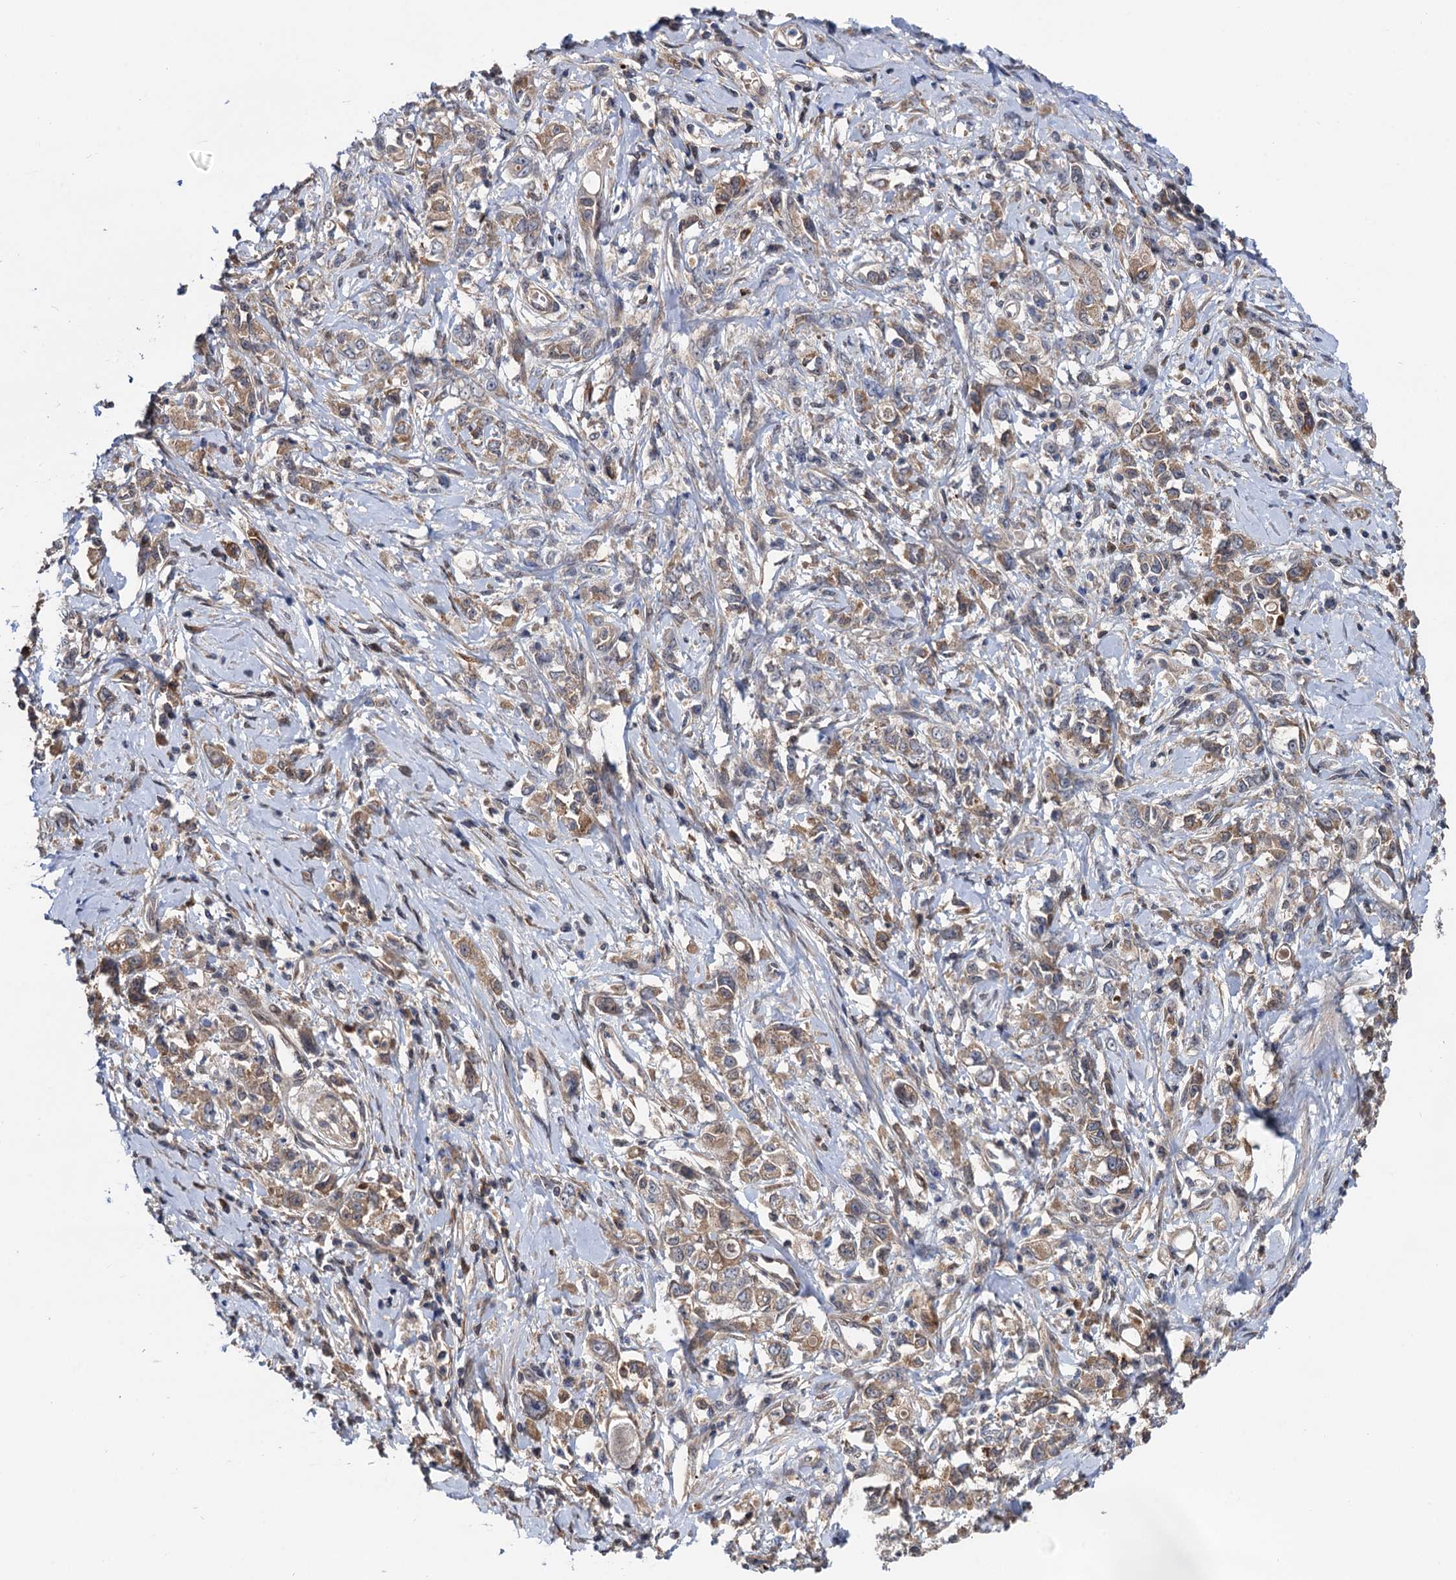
{"staining": {"intensity": "weak", "quantity": ">75%", "location": "cytoplasmic/membranous"}, "tissue": "stomach cancer", "cell_type": "Tumor cells", "image_type": "cancer", "snomed": [{"axis": "morphology", "description": "Adenocarcinoma, NOS"}, {"axis": "topography", "description": "Stomach"}], "caption": "A histopathology image of stomach cancer (adenocarcinoma) stained for a protein reveals weak cytoplasmic/membranous brown staining in tumor cells. (DAB IHC with brightfield microscopy, high magnification).", "gene": "SELENOP", "patient": {"sex": "female", "age": 76}}